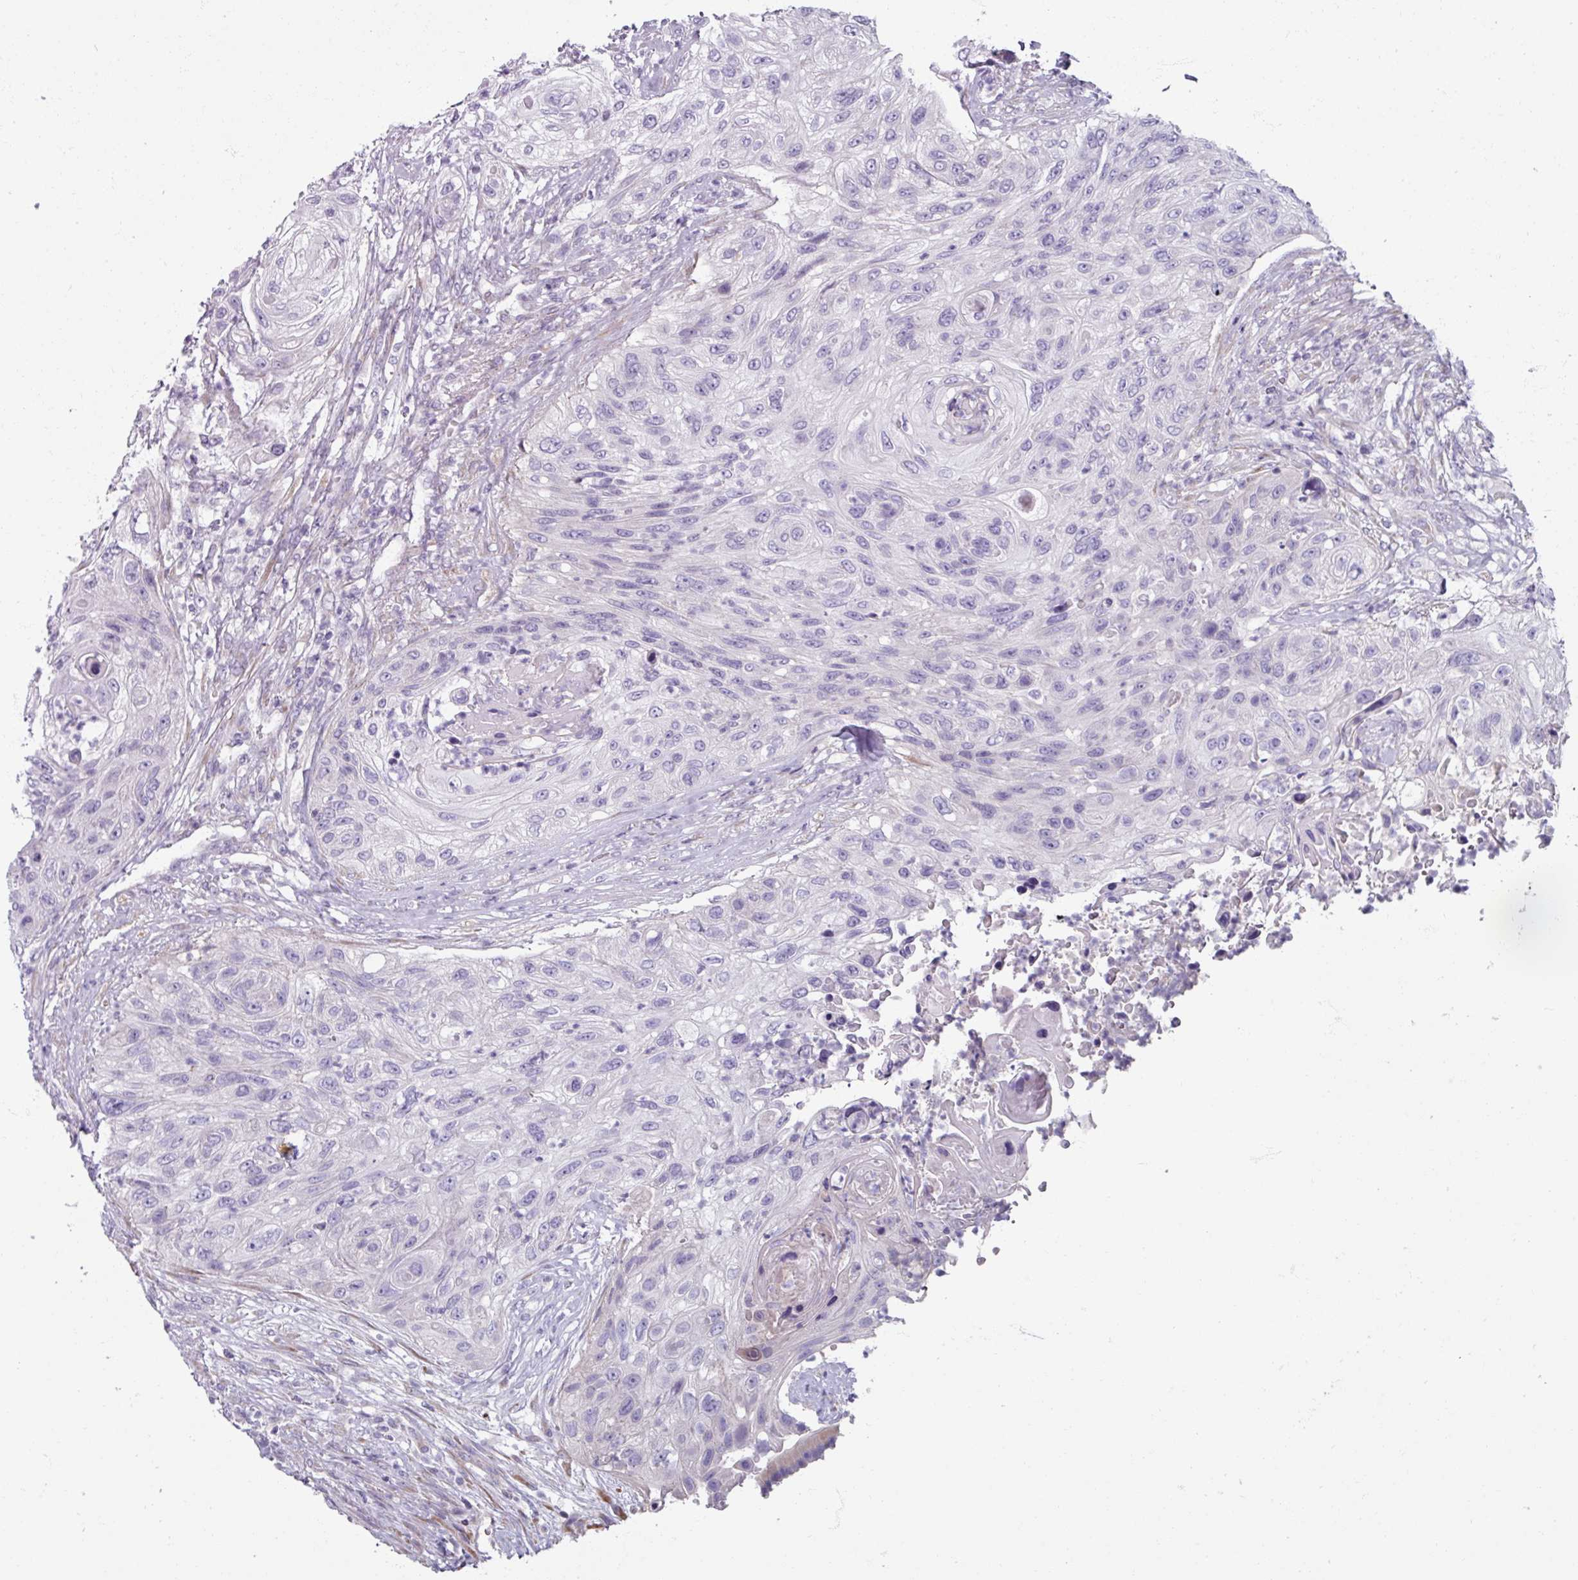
{"staining": {"intensity": "negative", "quantity": "none", "location": "none"}, "tissue": "urothelial cancer", "cell_type": "Tumor cells", "image_type": "cancer", "snomed": [{"axis": "morphology", "description": "Urothelial carcinoma, High grade"}, {"axis": "topography", "description": "Urinary bladder"}], "caption": "Tumor cells are negative for protein expression in human urothelial cancer.", "gene": "SMIM11", "patient": {"sex": "female", "age": 60}}